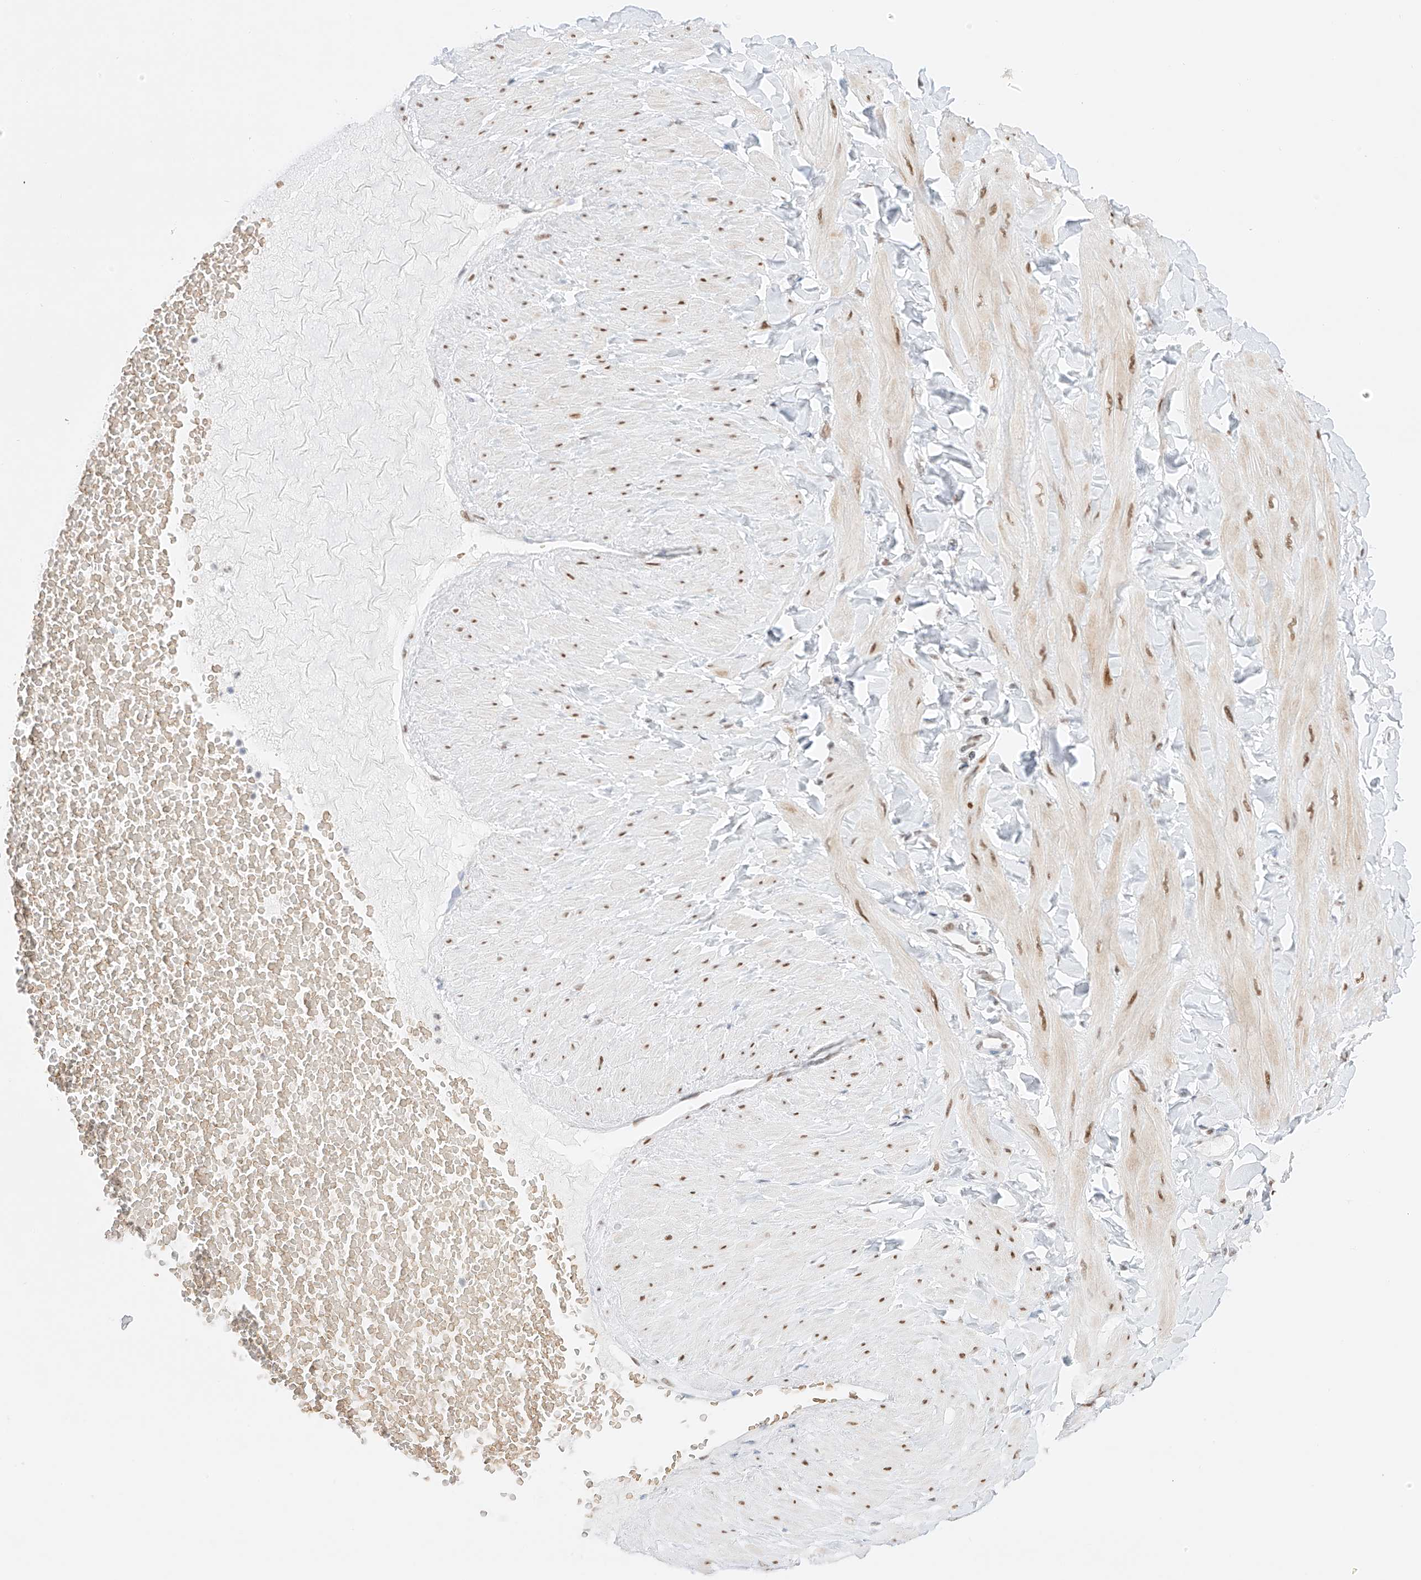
{"staining": {"intensity": "strong", "quantity": ">75%", "location": "nuclear"}, "tissue": "adipose tissue", "cell_type": "Adipocytes", "image_type": "normal", "snomed": [{"axis": "morphology", "description": "Normal tissue, NOS"}, {"axis": "topography", "description": "Adipose tissue"}, {"axis": "topography", "description": "Vascular tissue"}, {"axis": "topography", "description": "Peripheral nerve tissue"}], "caption": "An IHC photomicrograph of normal tissue is shown. Protein staining in brown shows strong nuclear positivity in adipose tissue within adipocytes. The staining was performed using DAB (3,3'-diaminobenzidine), with brown indicating positive protein expression. Nuclei are stained blue with hematoxylin.", "gene": "APIP", "patient": {"sex": "male", "age": 25}}